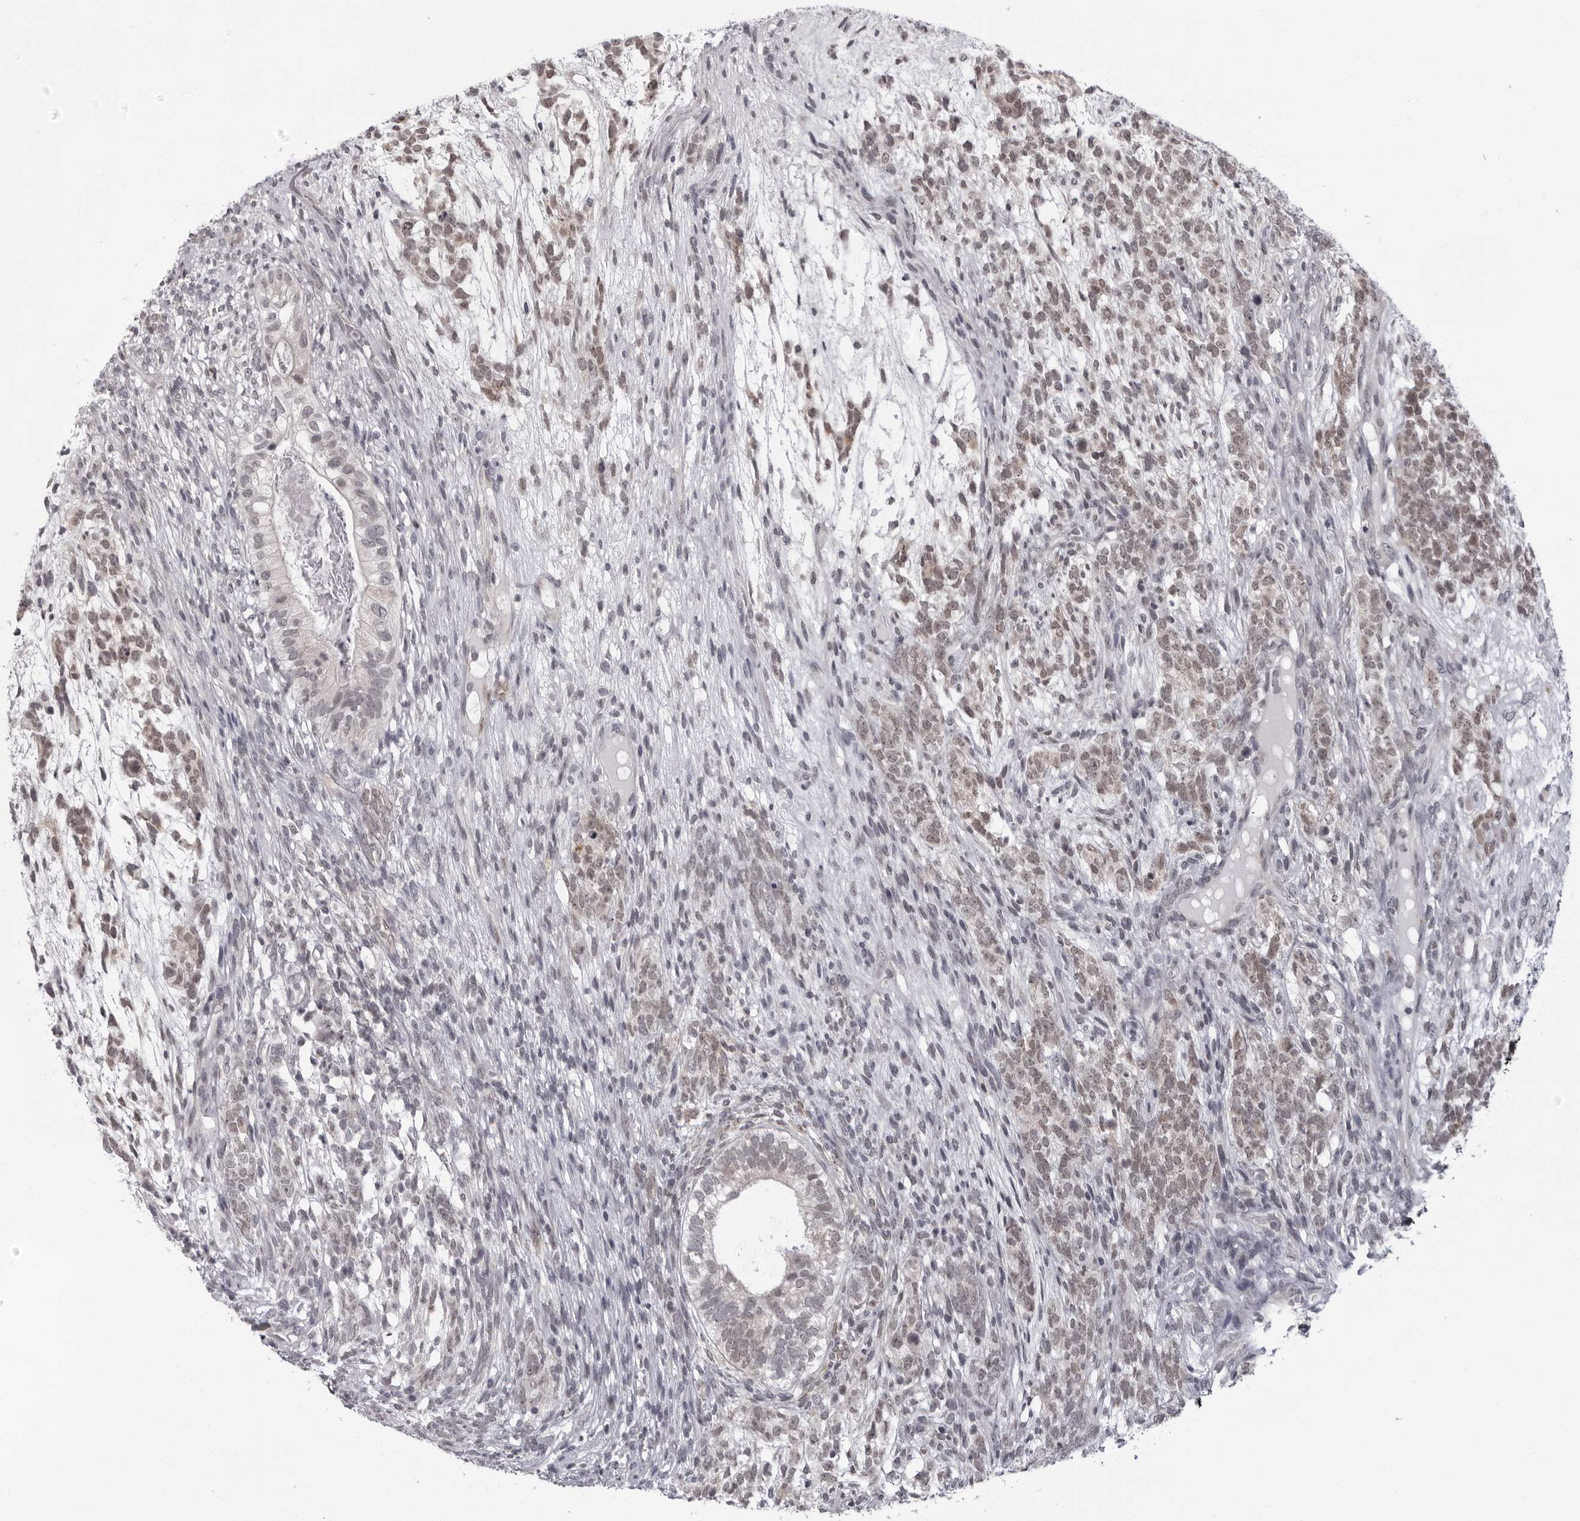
{"staining": {"intensity": "negative", "quantity": "none", "location": "none"}, "tissue": "testis cancer", "cell_type": "Tumor cells", "image_type": "cancer", "snomed": [{"axis": "morphology", "description": "Seminoma, NOS"}, {"axis": "morphology", "description": "Carcinoma, Embryonal, NOS"}, {"axis": "topography", "description": "Testis"}], "caption": "A histopathology image of human embryonal carcinoma (testis) is negative for staining in tumor cells.", "gene": "MAPK12", "patient": {"sex": "male", "age": 28}}